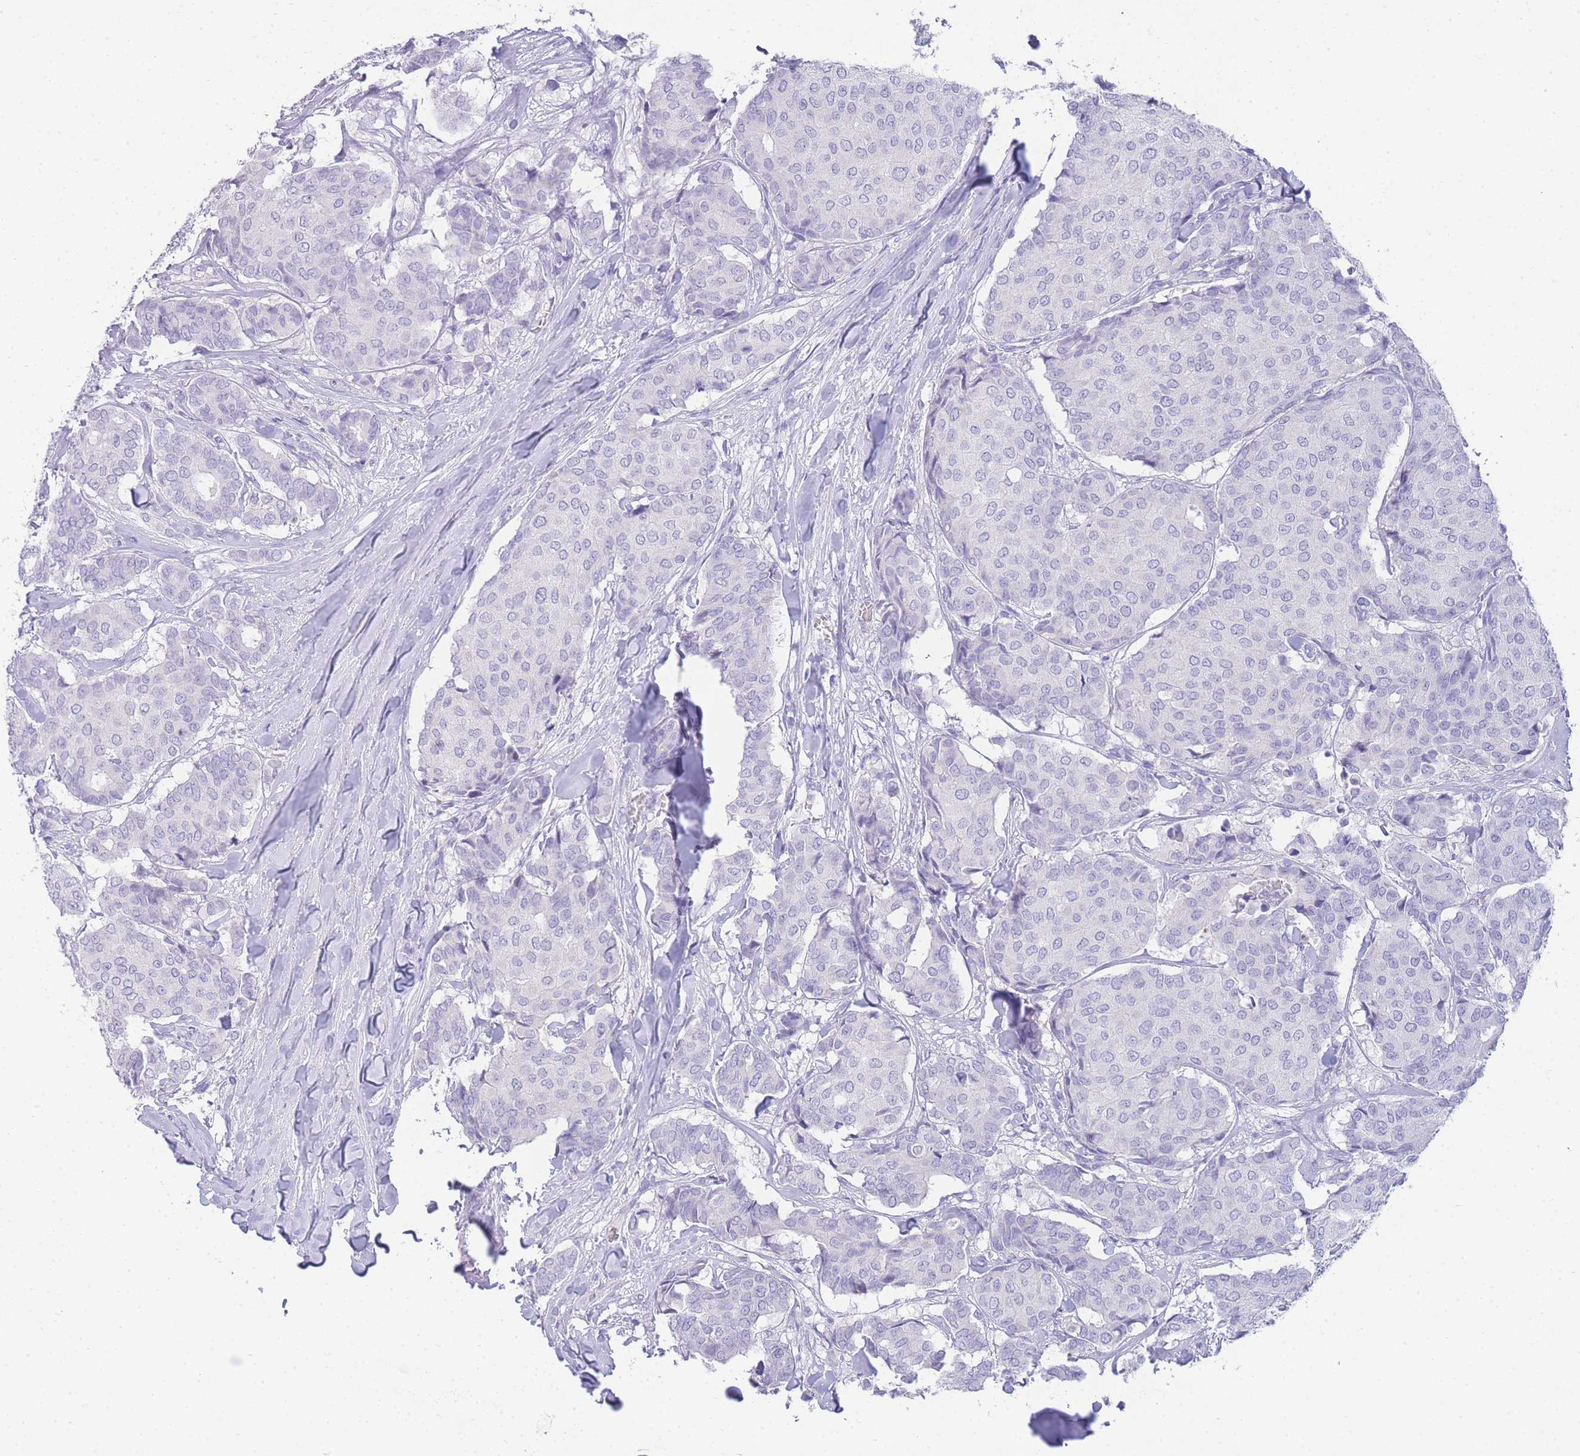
{"staining": {"intensity": "negative", "quantity": "none", "location": "none"}, "tissue": "breast cancer", "cell_type": "Tumor cells", "image_type": "cancer", "snomed": [{"axis": "morphology", "description": "Duct carcinoma"}, {"axis": "topography", "description": "Breast"}], "caption": "This is an immunohistochemistry (IHC) micrograph of breast infiltrating ductal carcinoma. There is no staining in tumor cells.", "gene": "DPP4", "patient": {"sex": "female", "age": 75}}